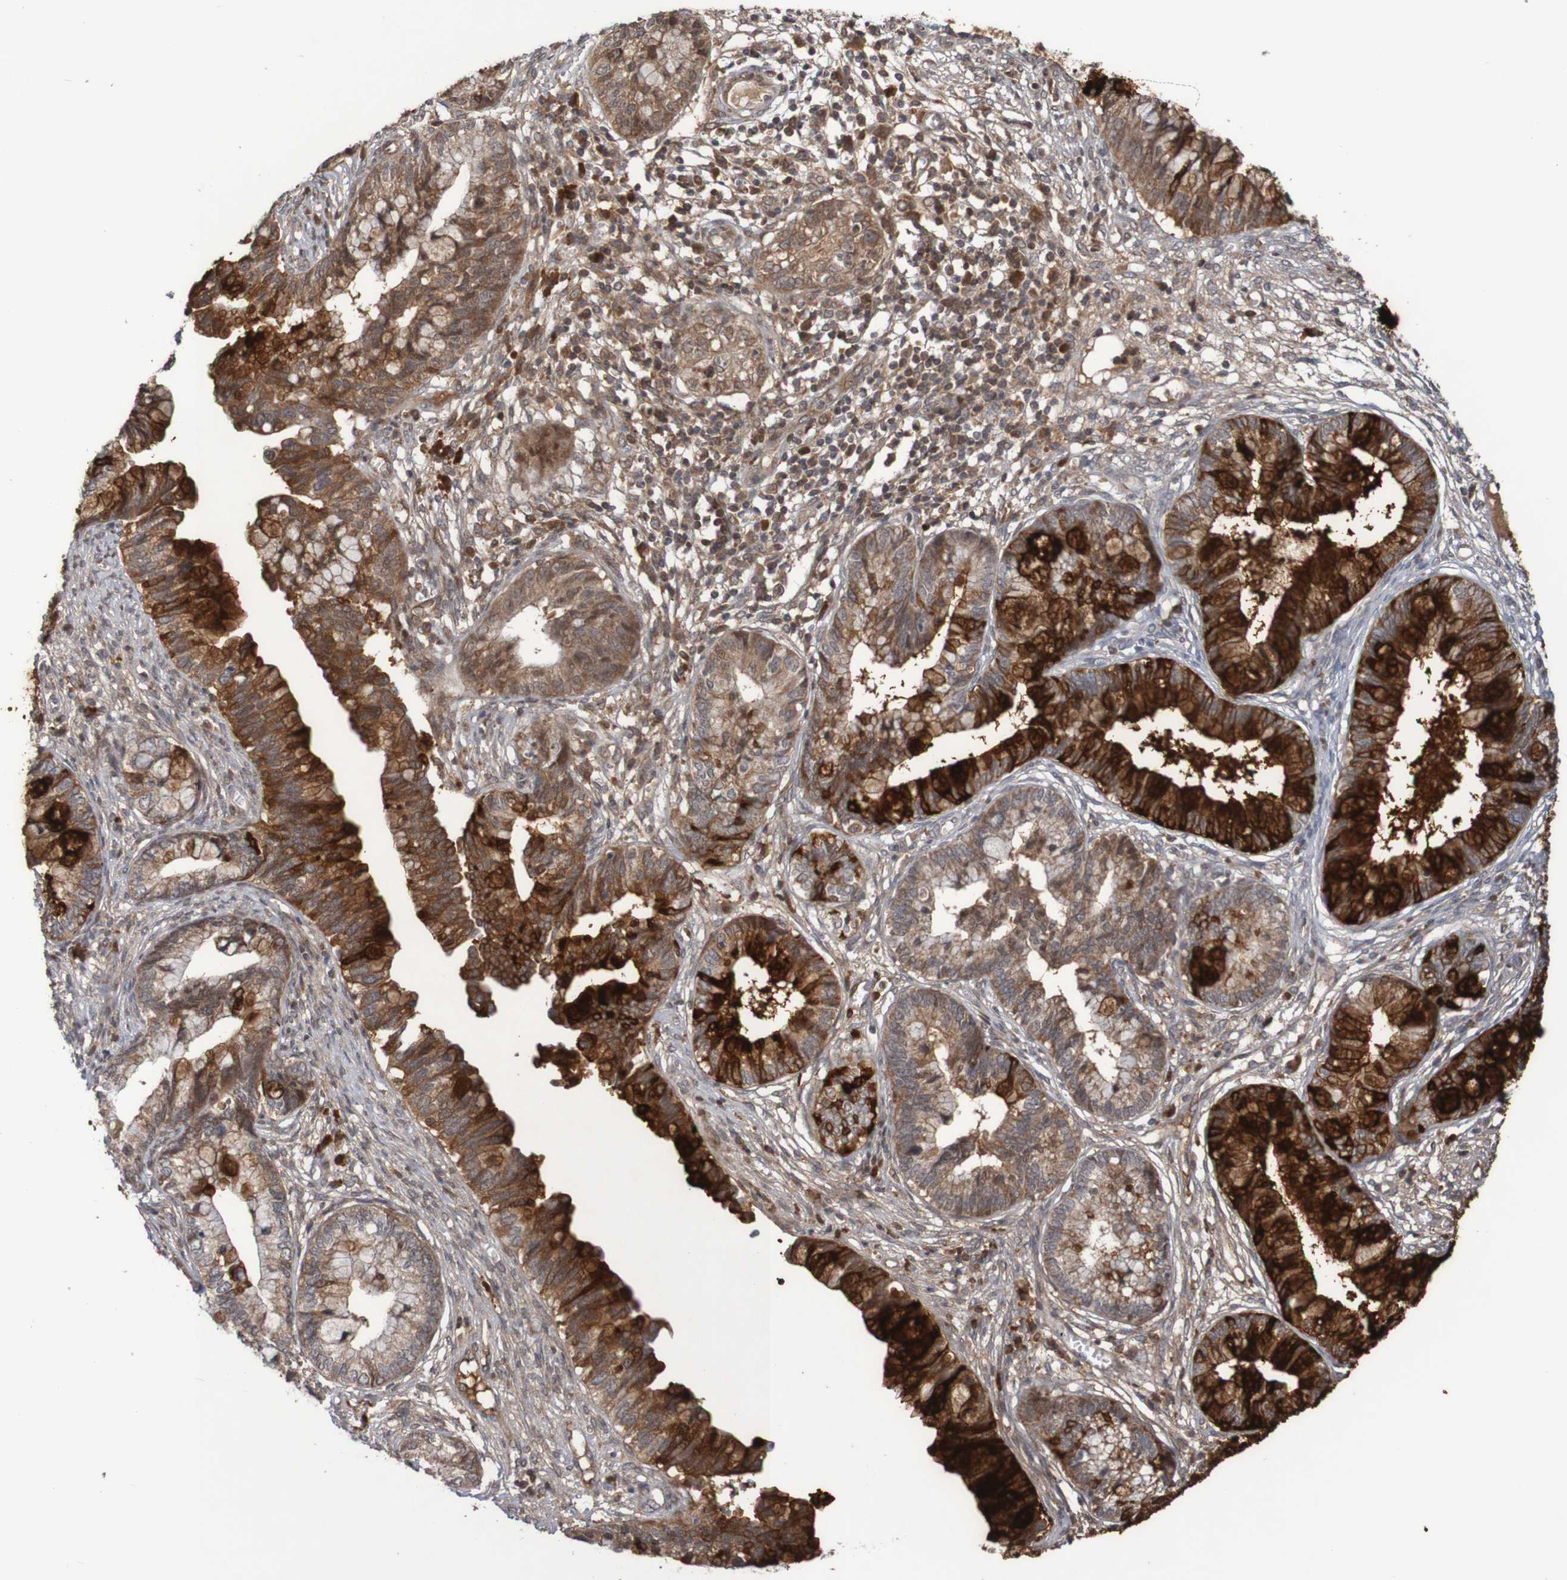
{"staining": {"intensity": "strong", "quantity": ">75%", "location": "cytoplasmic/membranous"}, "tissue": "cervical cancer", "cell_type": "Tumor cells", "image_type": "cancer", "snomed": [{"axis": "morphology", "description": "Adenocarcinoma, NOS"}, {"axis": "topography", "description": "Cervix"}], "caption": "This is a micrograph of IHC staining of cervical adenocarcinoma, which shows strong positivity in the cytoplasmic/membranous of tumor cells.", "gene": "ITLN1", "patient": {"sex": "female", "age": 44}}